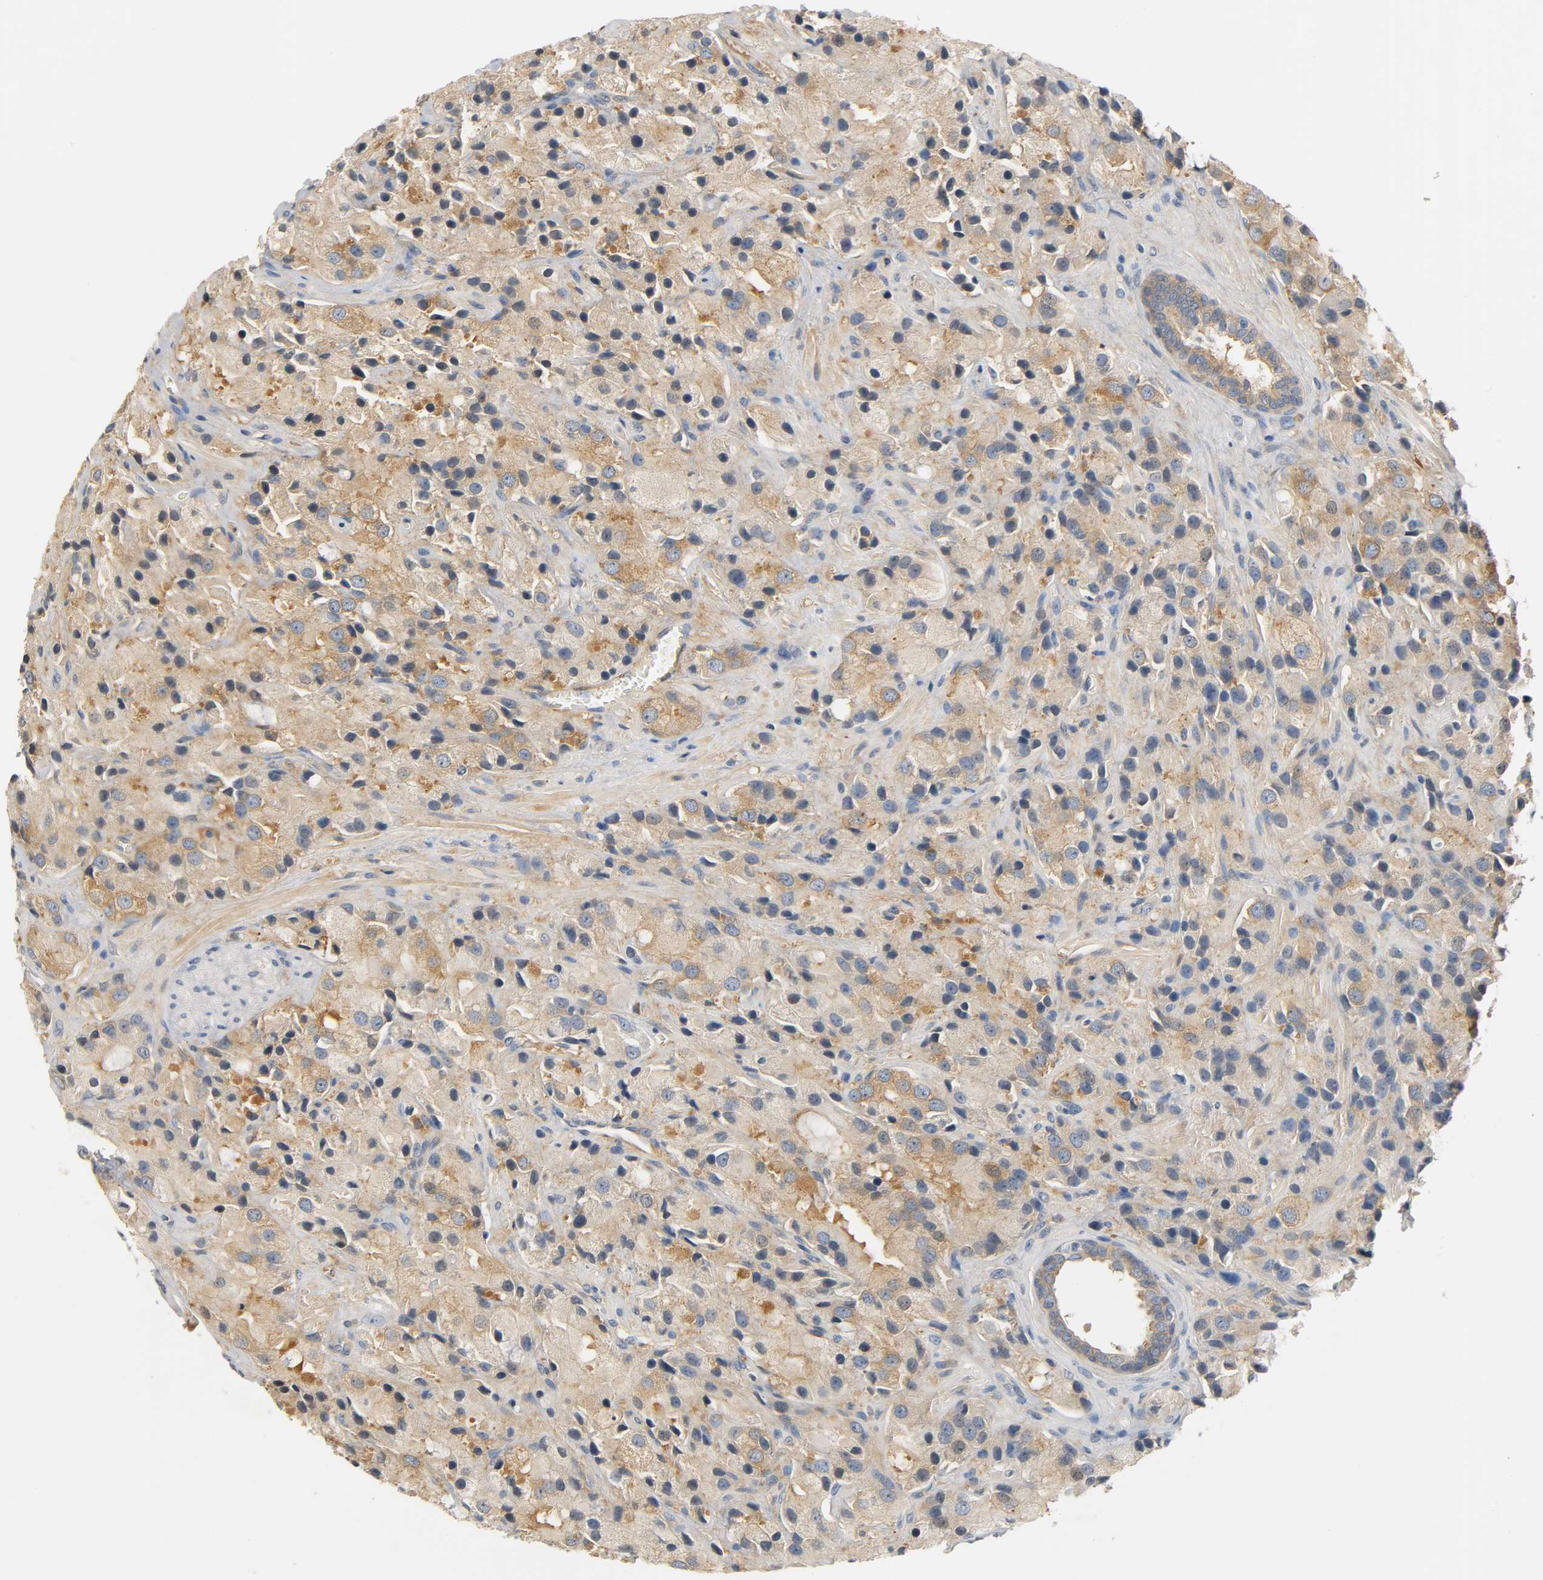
{"staining": {"intensity": "moderate", "quantity": ">75%", "location": "cytoplasmic/membranous"}, "tissue": "prostate cancer", "cell_type": "Tumor cells", "image_type": "cancer", "snomed": [{"axis": "morphology", "description": "Adenocarcinoma, High grade"}, {"axis": "topography", "description": "Prostate"}], "caption": "Prostate cancer (high-grade adenocarcinoma) stained for a protein (brown) displays moderate cytoplasmic/membranous positive staining in about >75% of tumor cells.", "gene": "ARPC1A", "patient": {"sex": "male", "age": 70}}